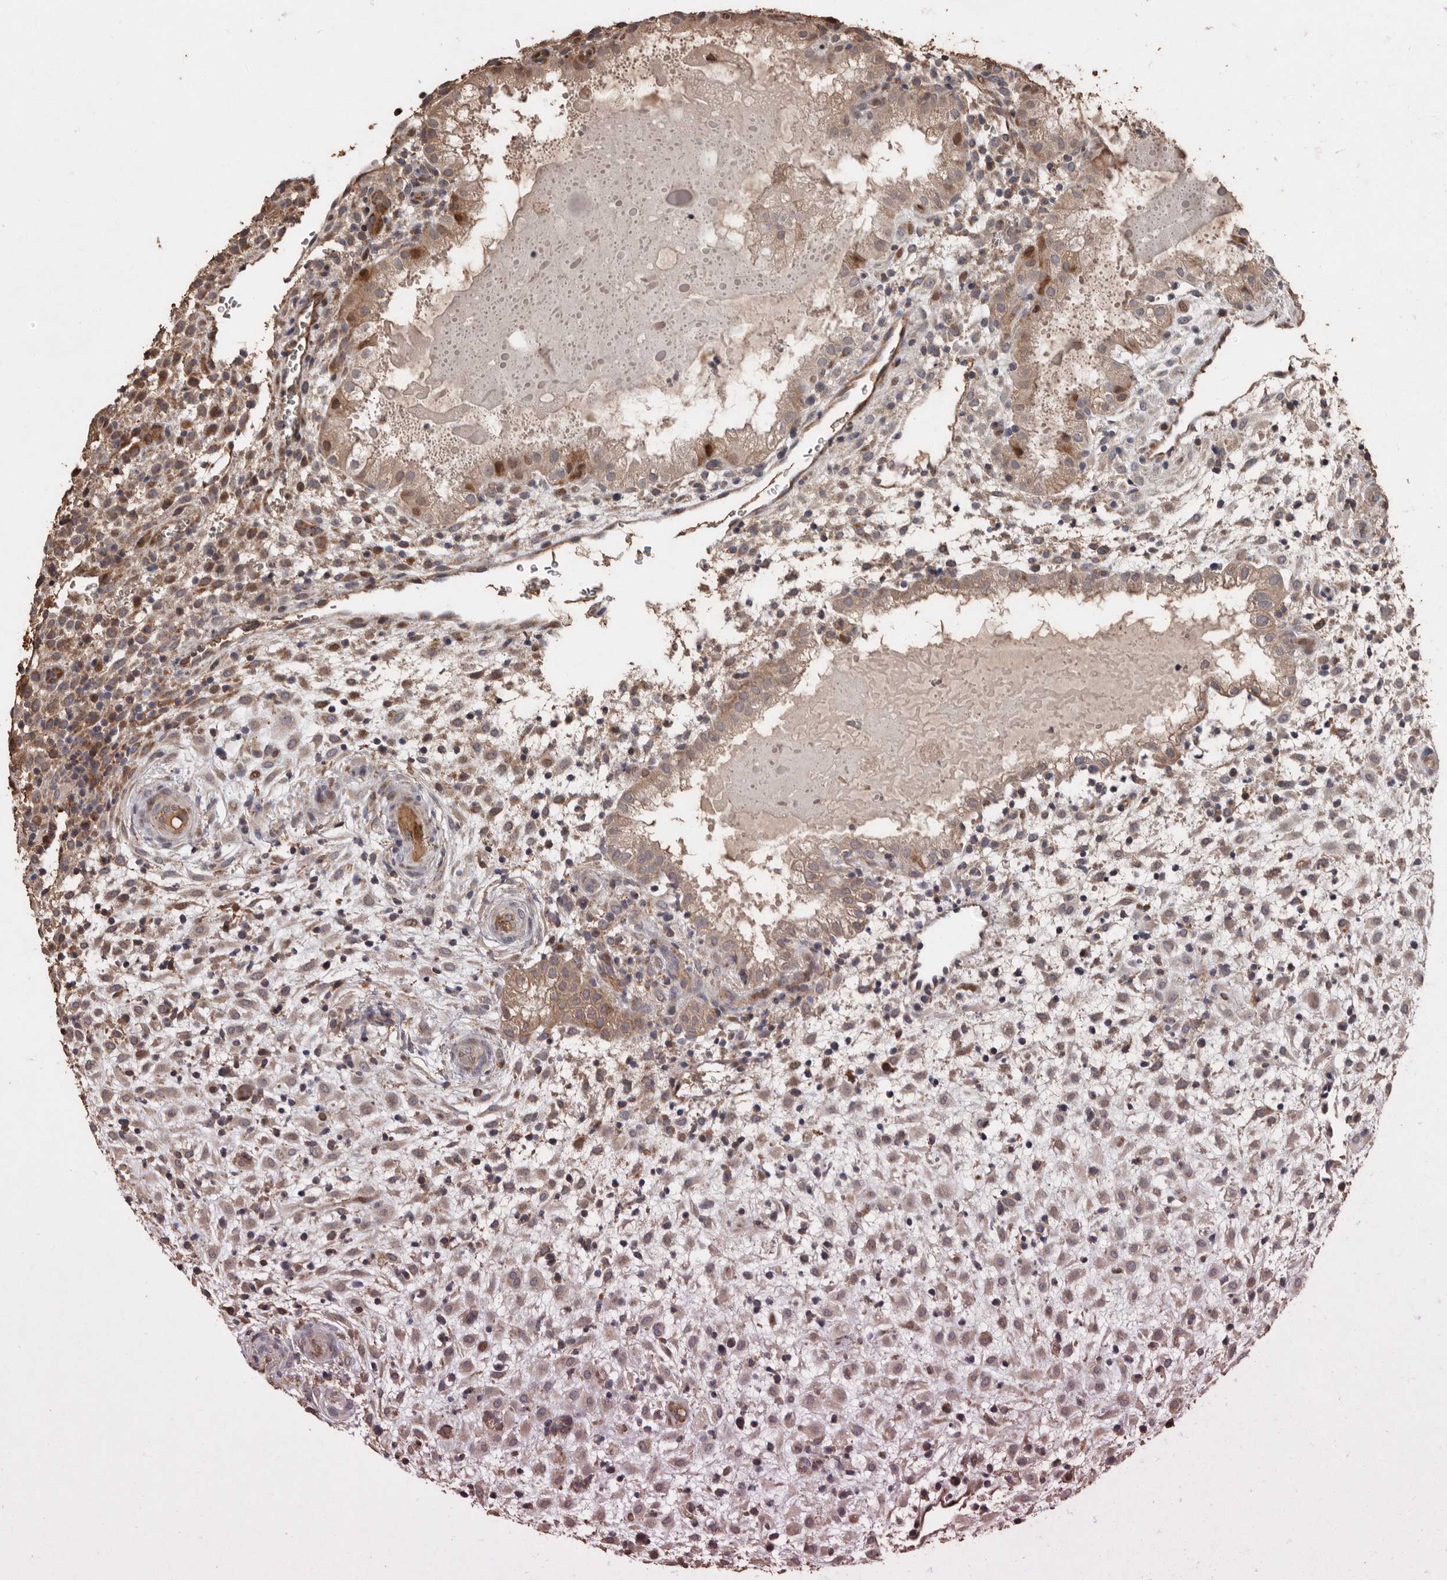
{"staining": {"intensity": "moderate", "quantity": "25%-75%", "location": "cytoplasmic/membranous"}, "tissue": "placenta", "cell_type": "Decidual cells", "image_type": "normal", "snomed": [{"axis": "morphology", "description": "Normal tissue, NOS"}, {"axis": "topography", "description": "Placenta"}], "caption": "High-power microscopy captured an immunohistochemistry photomicrograph of unremarkable placenta, revealing moderate cytoplasmic/membranous positivity in approximately 25%-75% of decidual cells.", "gene": "RANBP17", "patient": {"sex": "female", "age": 35}}